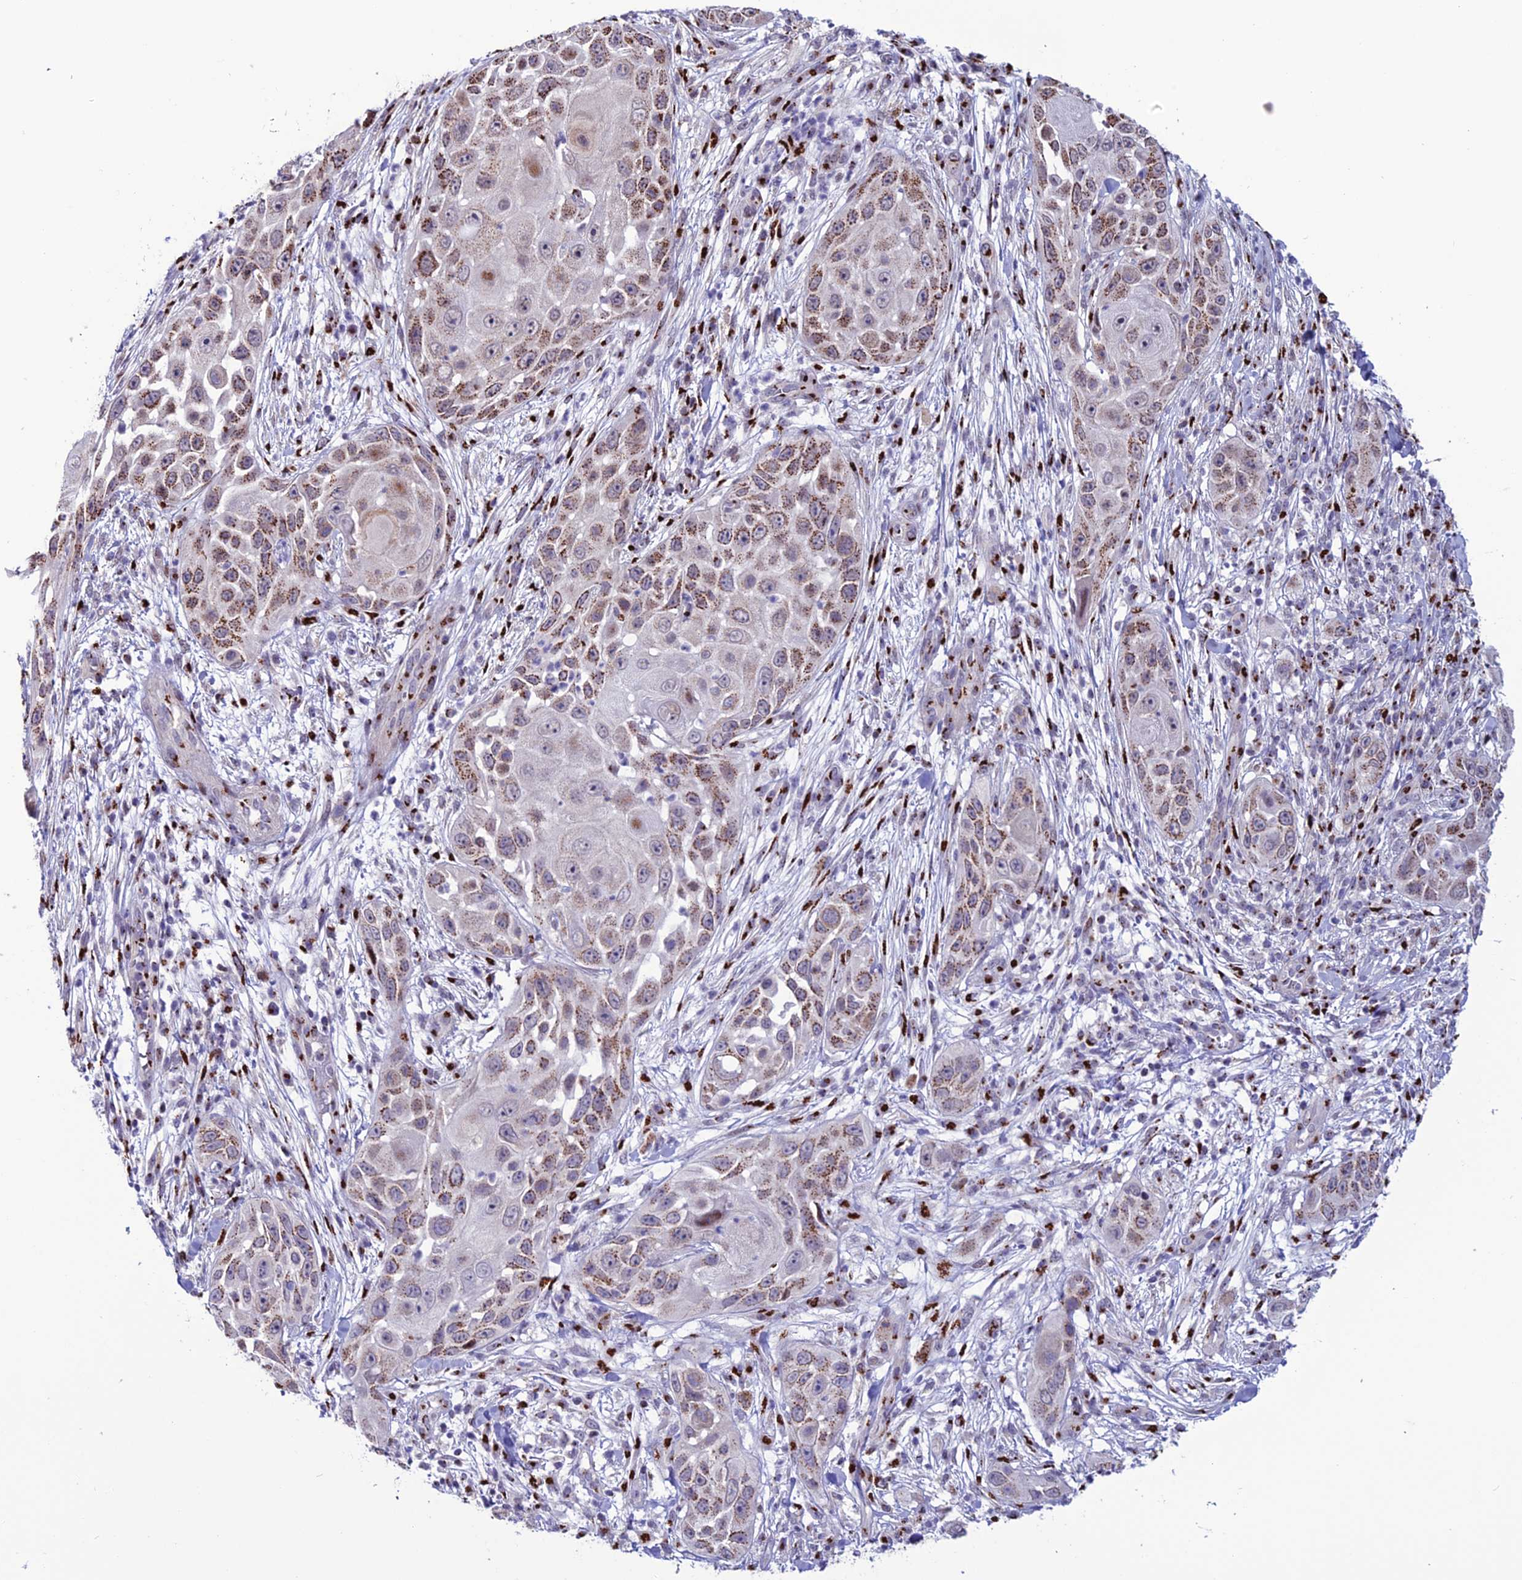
{"staining": {"intensity": "moderate", "quantity": ">75%", "location": "cytoplasmic/membranous"}, "tissue": "skin cancer", "cell_type": "Tumor cells", "image_type": "cancer", "snomed": [{"axis": "morphology", "description": "Squamous cell carcinoma, NOS"}, {"axis": "topography", "description": "Skin"}], "caption": "A brown stain labels moderate cytoplasmic/membranous expression of a protein in human skin cancer tumor cells.", "gene": "PLEKHA4", "patient": {"sex": "female", "age": 44}}